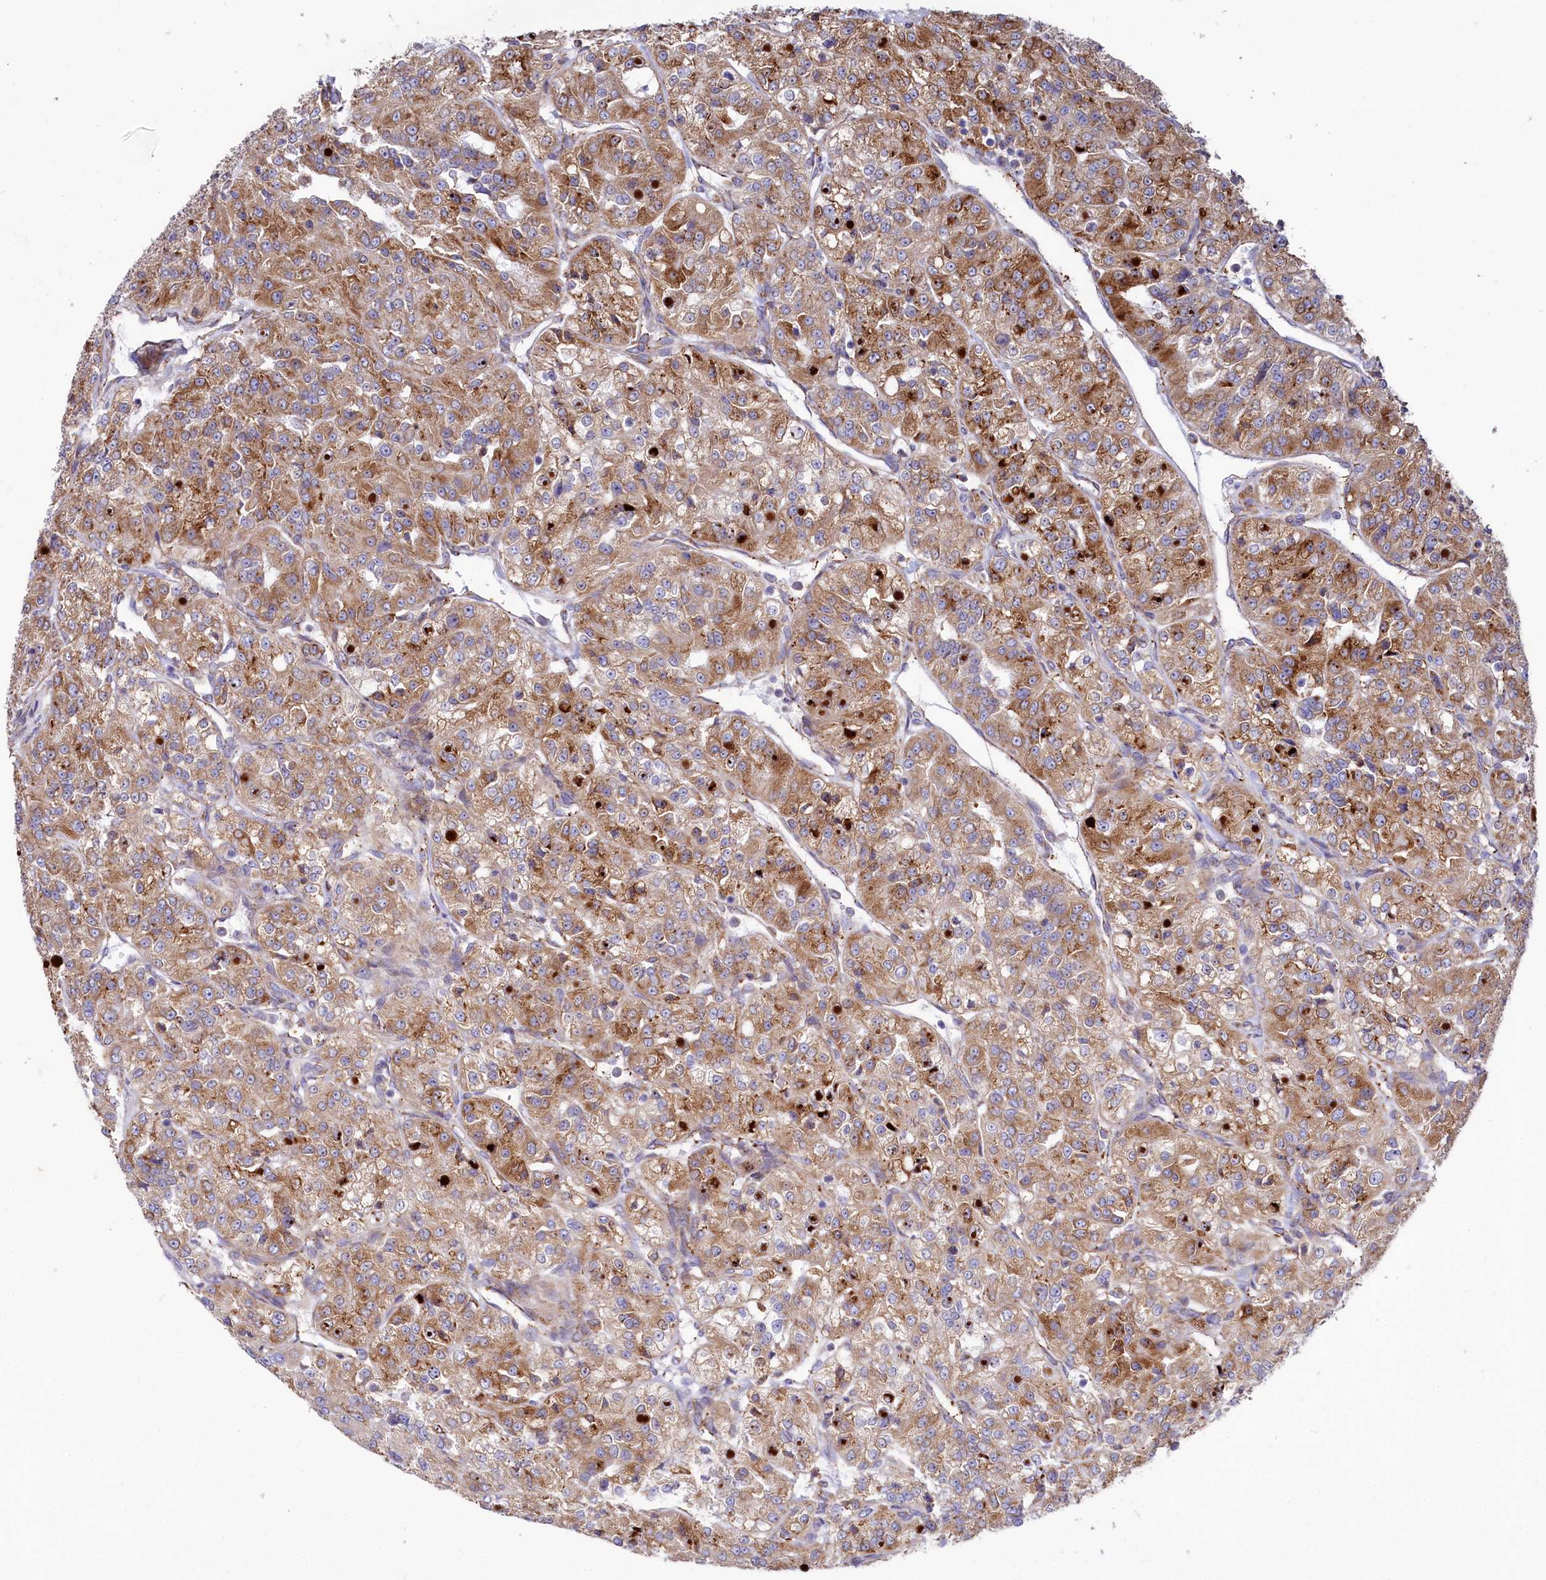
{"staining": {"intensity": "moderate", "quantity": ">75%", "location": "cytoplasmic/membranous"}, "tissue": "renal cancer", "cell_type": "Tumor cells", "image_type": "cancer", "snomed": [{"axis": "morphology", "description": "Adenocarcinoma, NOS"}, {"axis": "topography", "description": "Kidney"}], "caption": "Adenocarcinoma (renal) tissue exhibits moderate cytoplasmic/membranous expression in about >75% of tumor cells", "gene": "CHID1", "patient": {"sex": "female", "age": 63}}